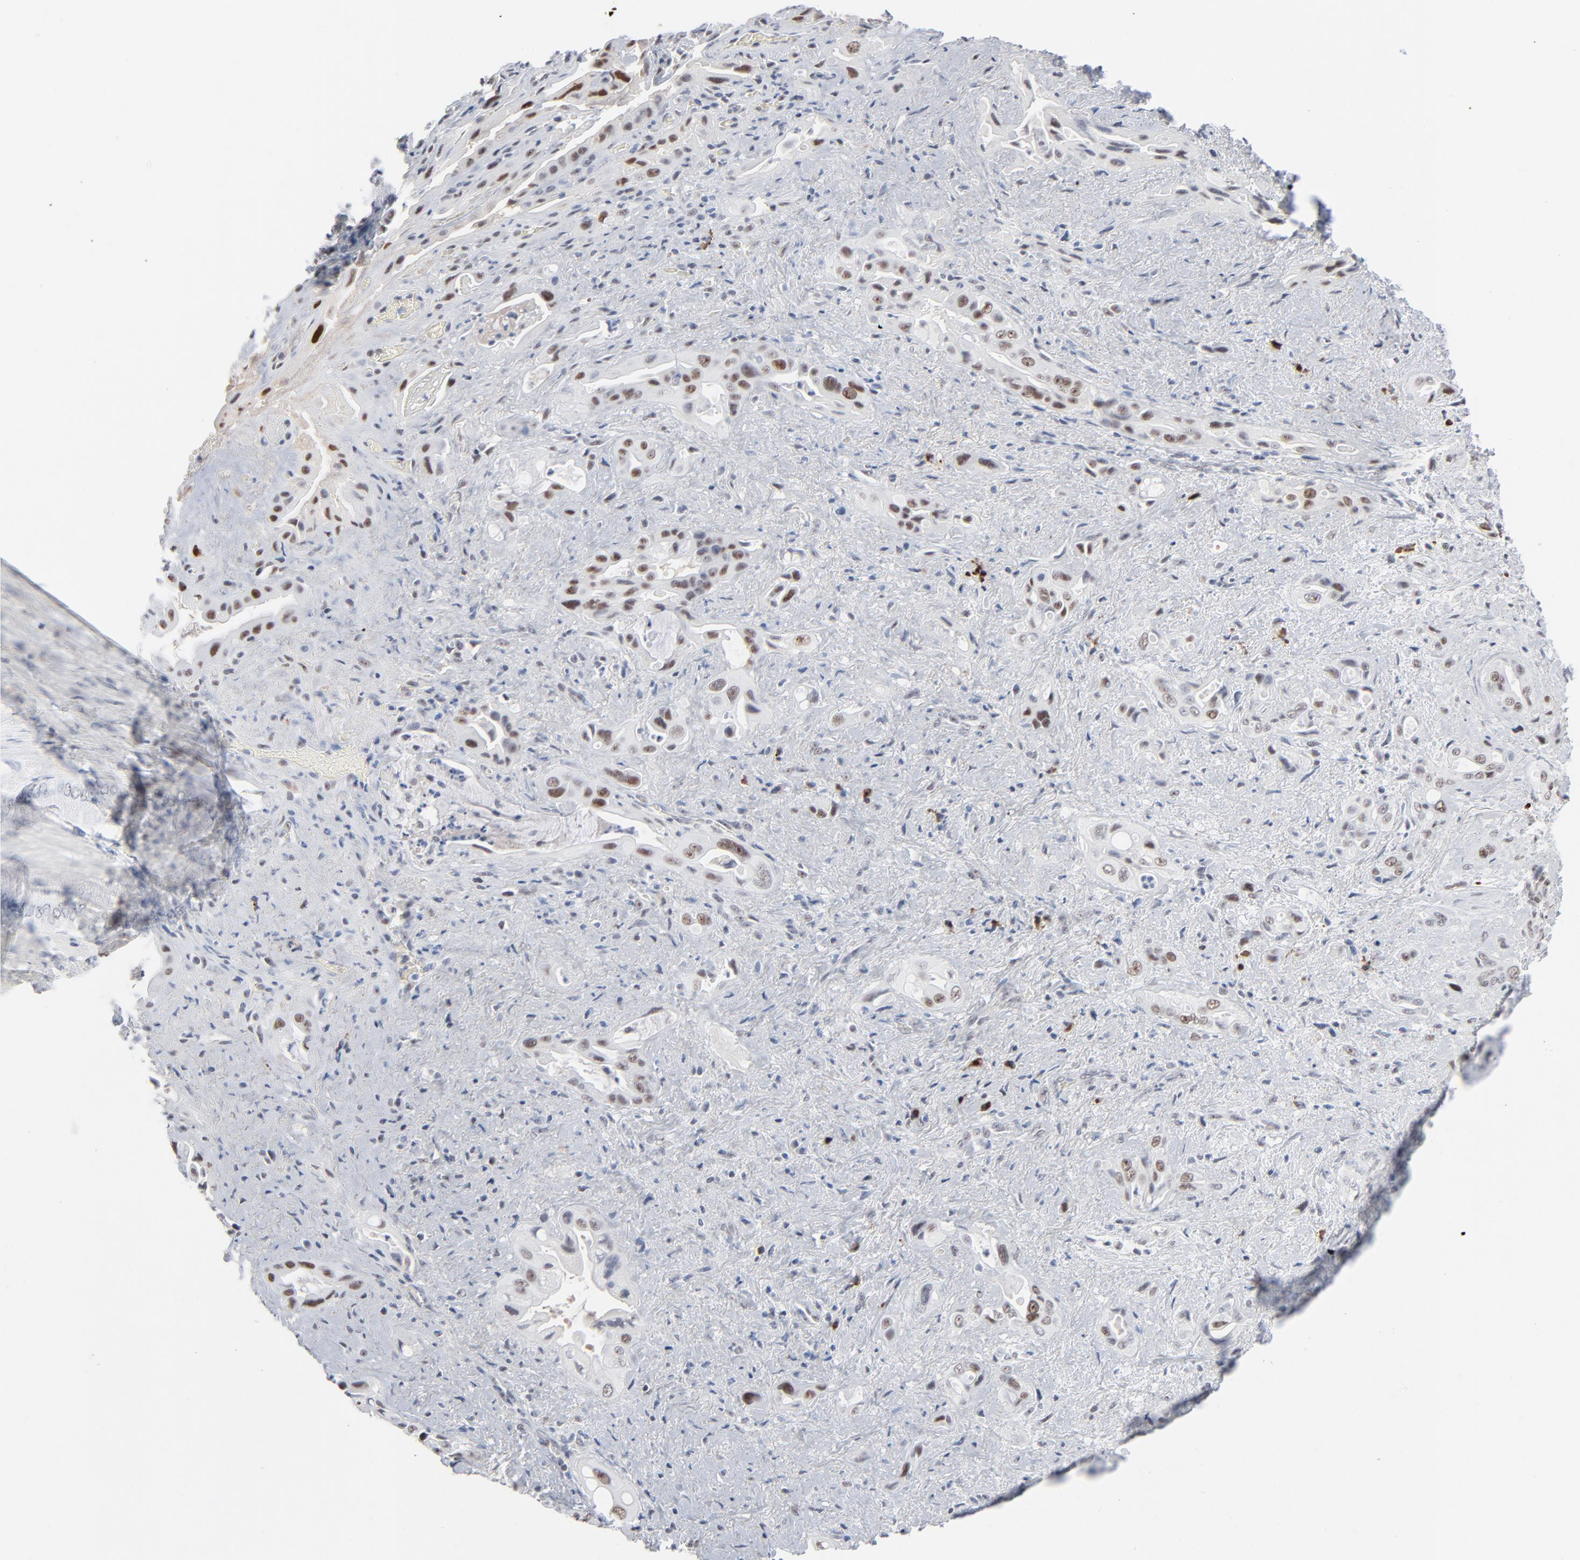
{"staining": {"intensity": "moderate", "quantity": ">75%", "location": "nuclear"}, "tissue": "pancreatic cancer", "cell_type": "Tumor cells", "image_type": "cancer", "snomed": [{"axis": "morphology", "description": "Adenocarcinoma, NOS"}, {"axis": "topography", "description": "Pancreas"}], "caption": "Immunohistochemistry (IHC) of human pancreatic cancer reveals medium levels of moderate nuclear positivity in about >75% of tumor cells. The protein is shown in brown color, while the nuclei are stained blue.", "gene": "MPHOSPH6", "patient": {"sex": "male", "age": 77}}